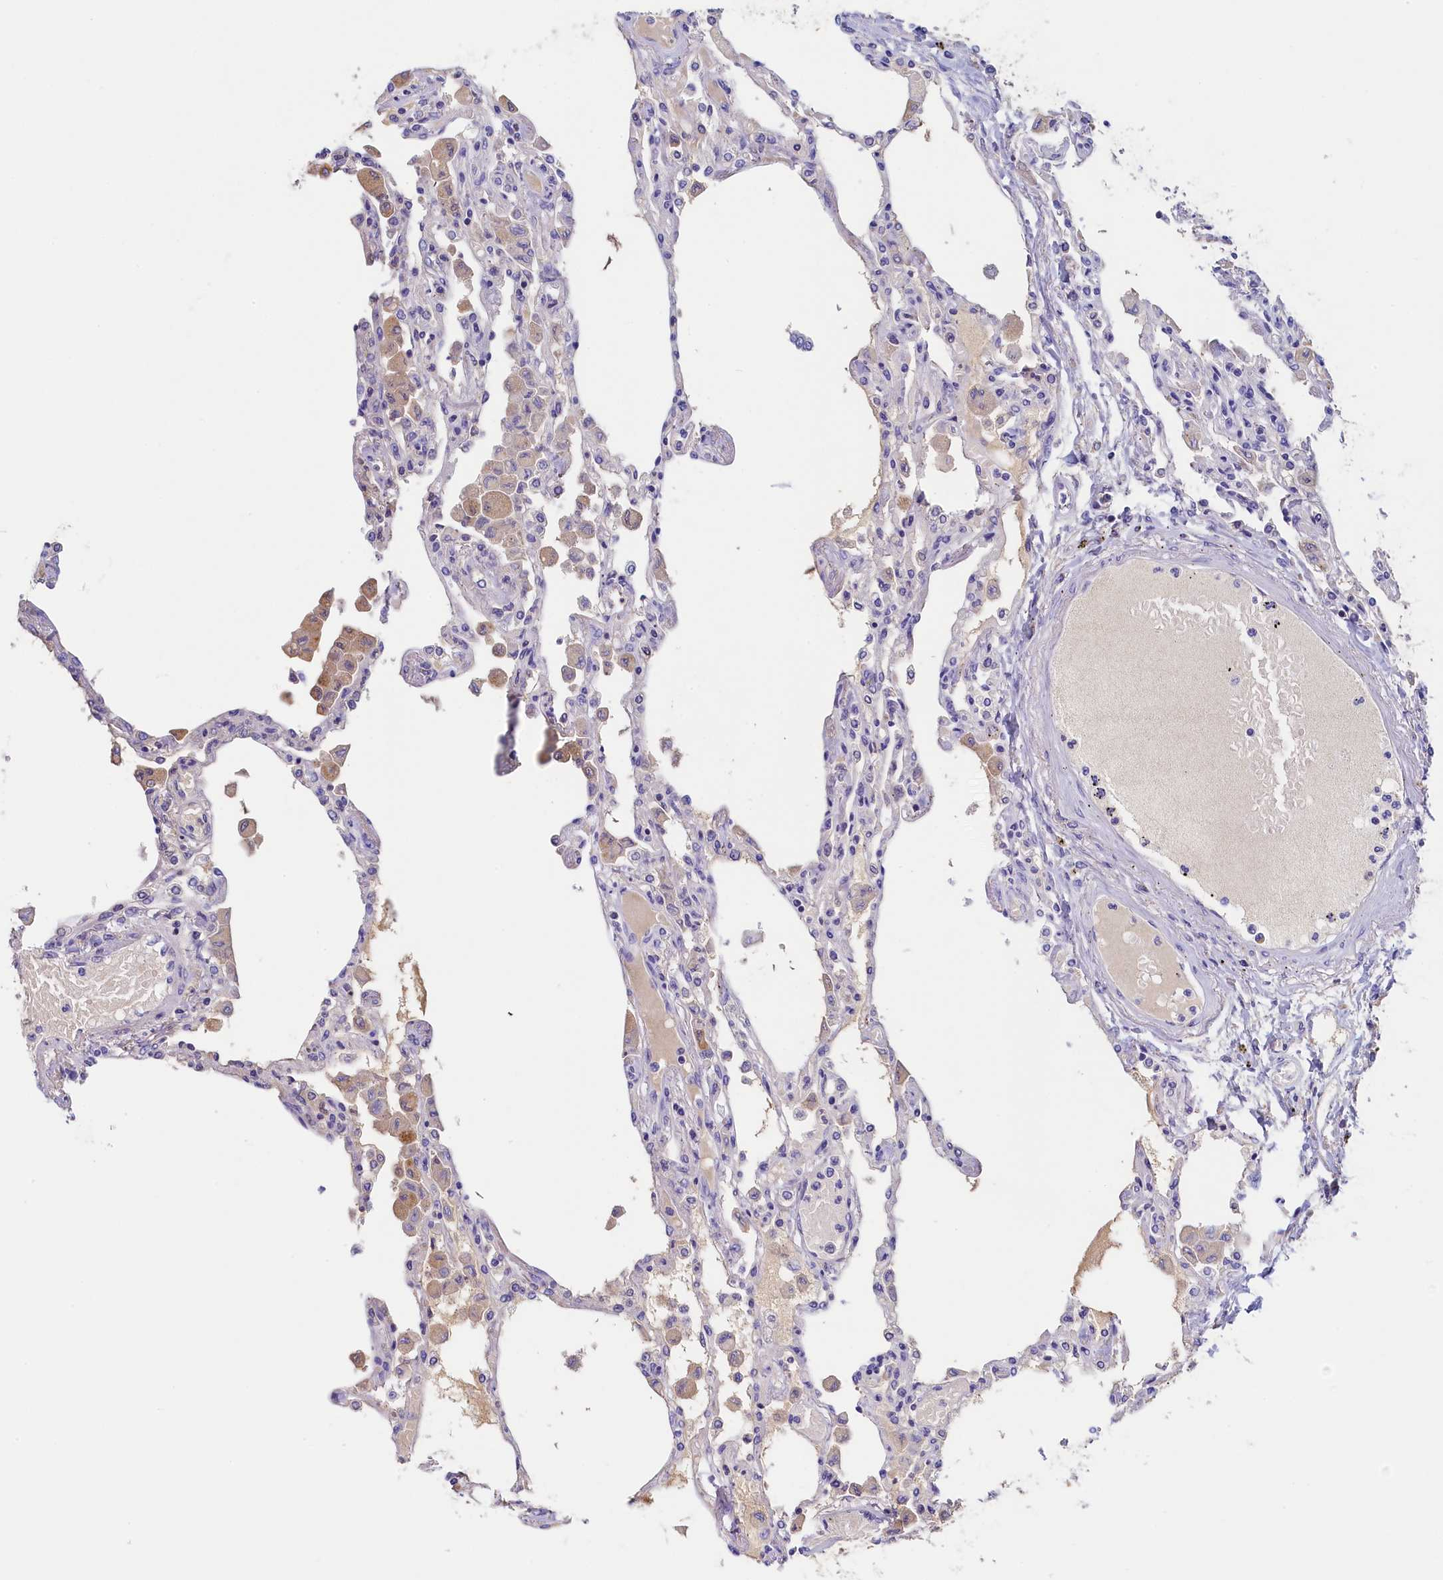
{"staining": {"intensity": "negative", "quantity": "none", "location": "none"}, "tissue": "lung", "cell_type": "Alveolar cells", "image_type": "normal", "snomed": [{"axis": "morphology", "description": "Normal tissue, NOS"}, {"axis": "topography", "description": "Bronchus"}, {"axis": "topography", "description": "Lung"}], "caption": "An immunohistochemistry (IHC) micrograph of benign lung is shown. There is no staining in alveolar cells of lung. The staining was performed using DAB to visualize the protein expression in brown, while the nuclei were stained in blue with hematoxylin (Magnification: 20x).", "gene": "GUCA1C", "patient": {"sex": "female", "age": 49}}